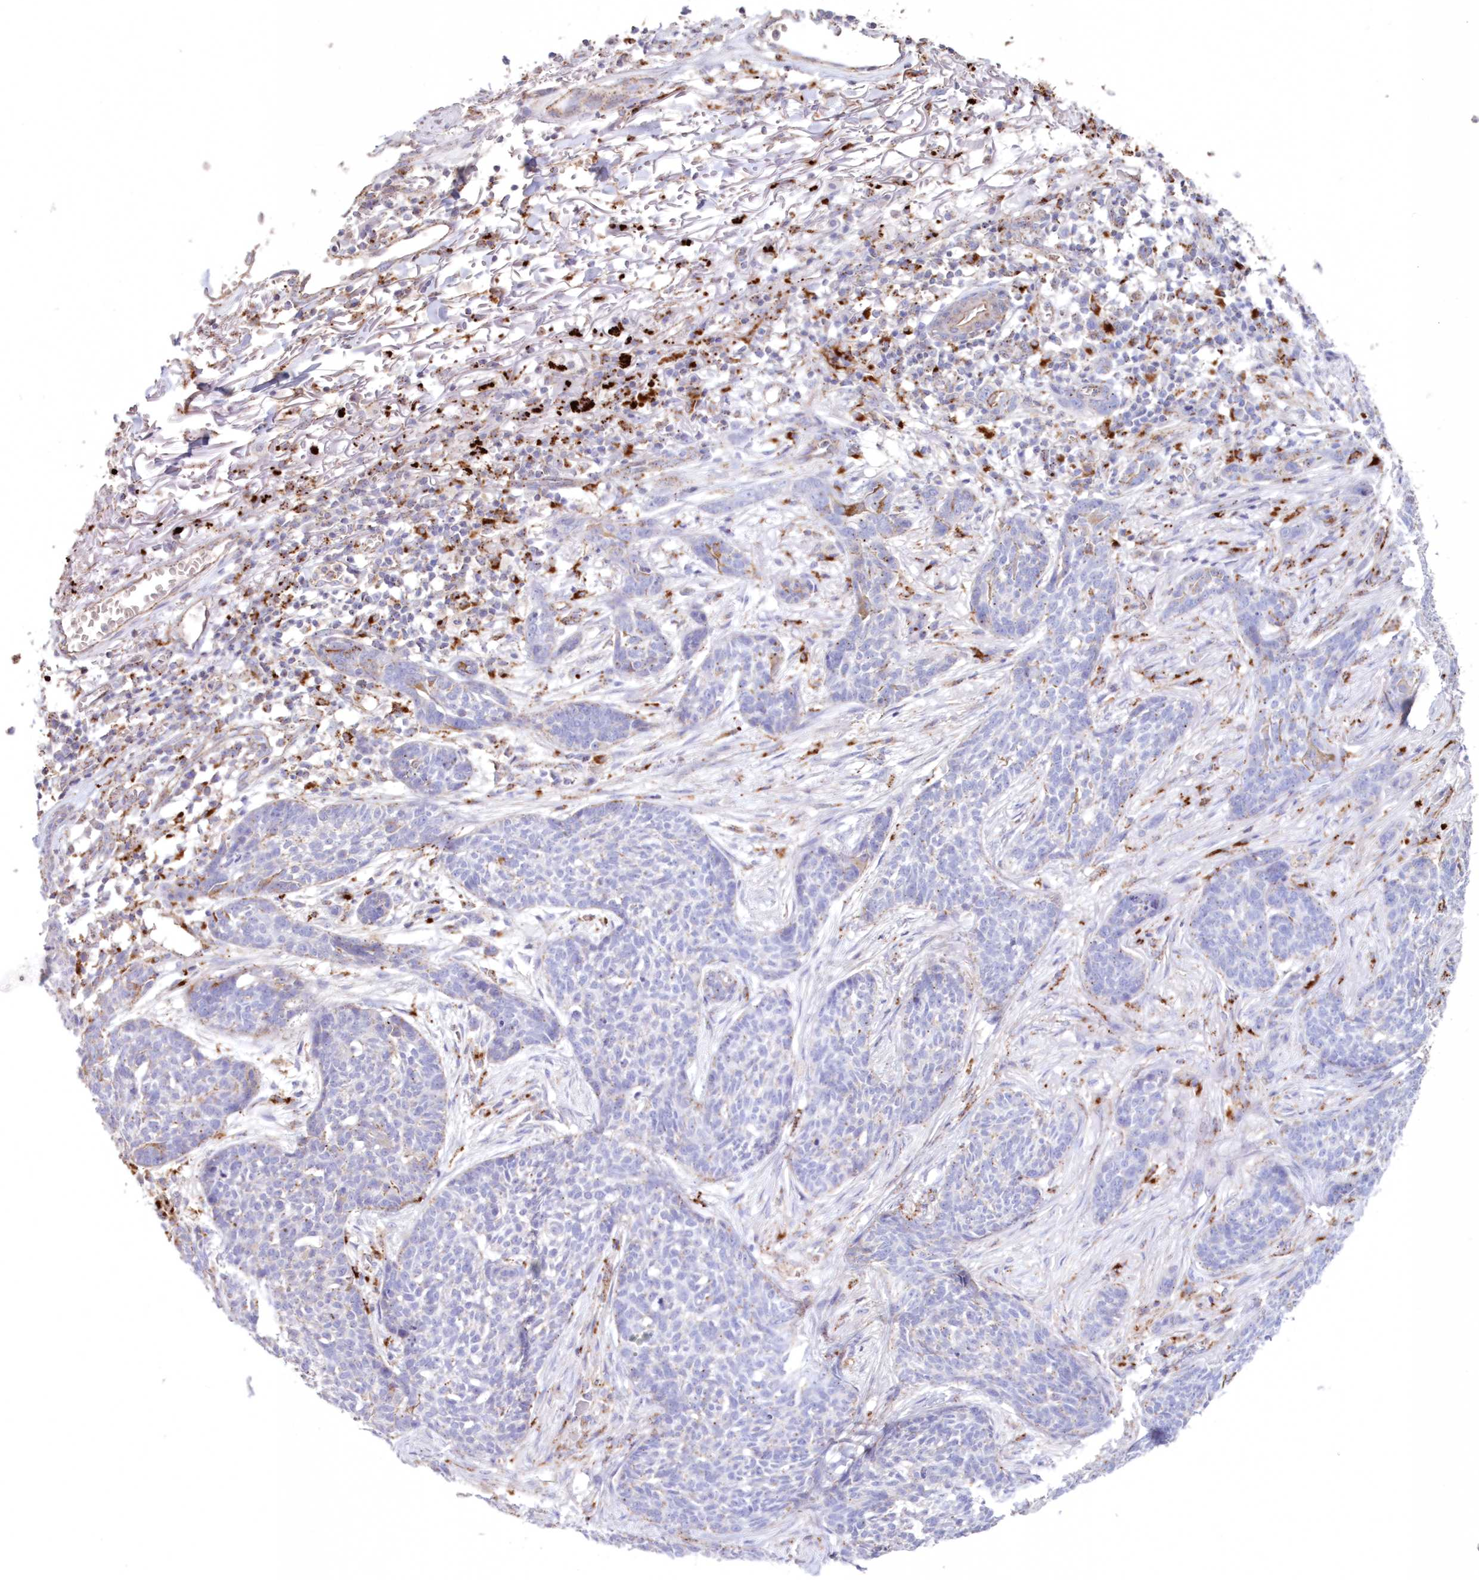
{"staining": {"intensity": "negative", "quantity": "none", "location": "none"}, "tissue": "skin cancer", "cell_type": "Tumor cells", "image_type": "cancer", "snomed": [{"axis": "morphology", "description": "Basal cell carcinoma"}, {"axis": "topography", "description": "Skin"}], "caption": "IHC micrograph of neoplastic tissue: skin cancer stained with DAB shows no significant protein expression in tumor cells.", "gene": "TPP1", "patient": {"sex": "male", "age": 85}}